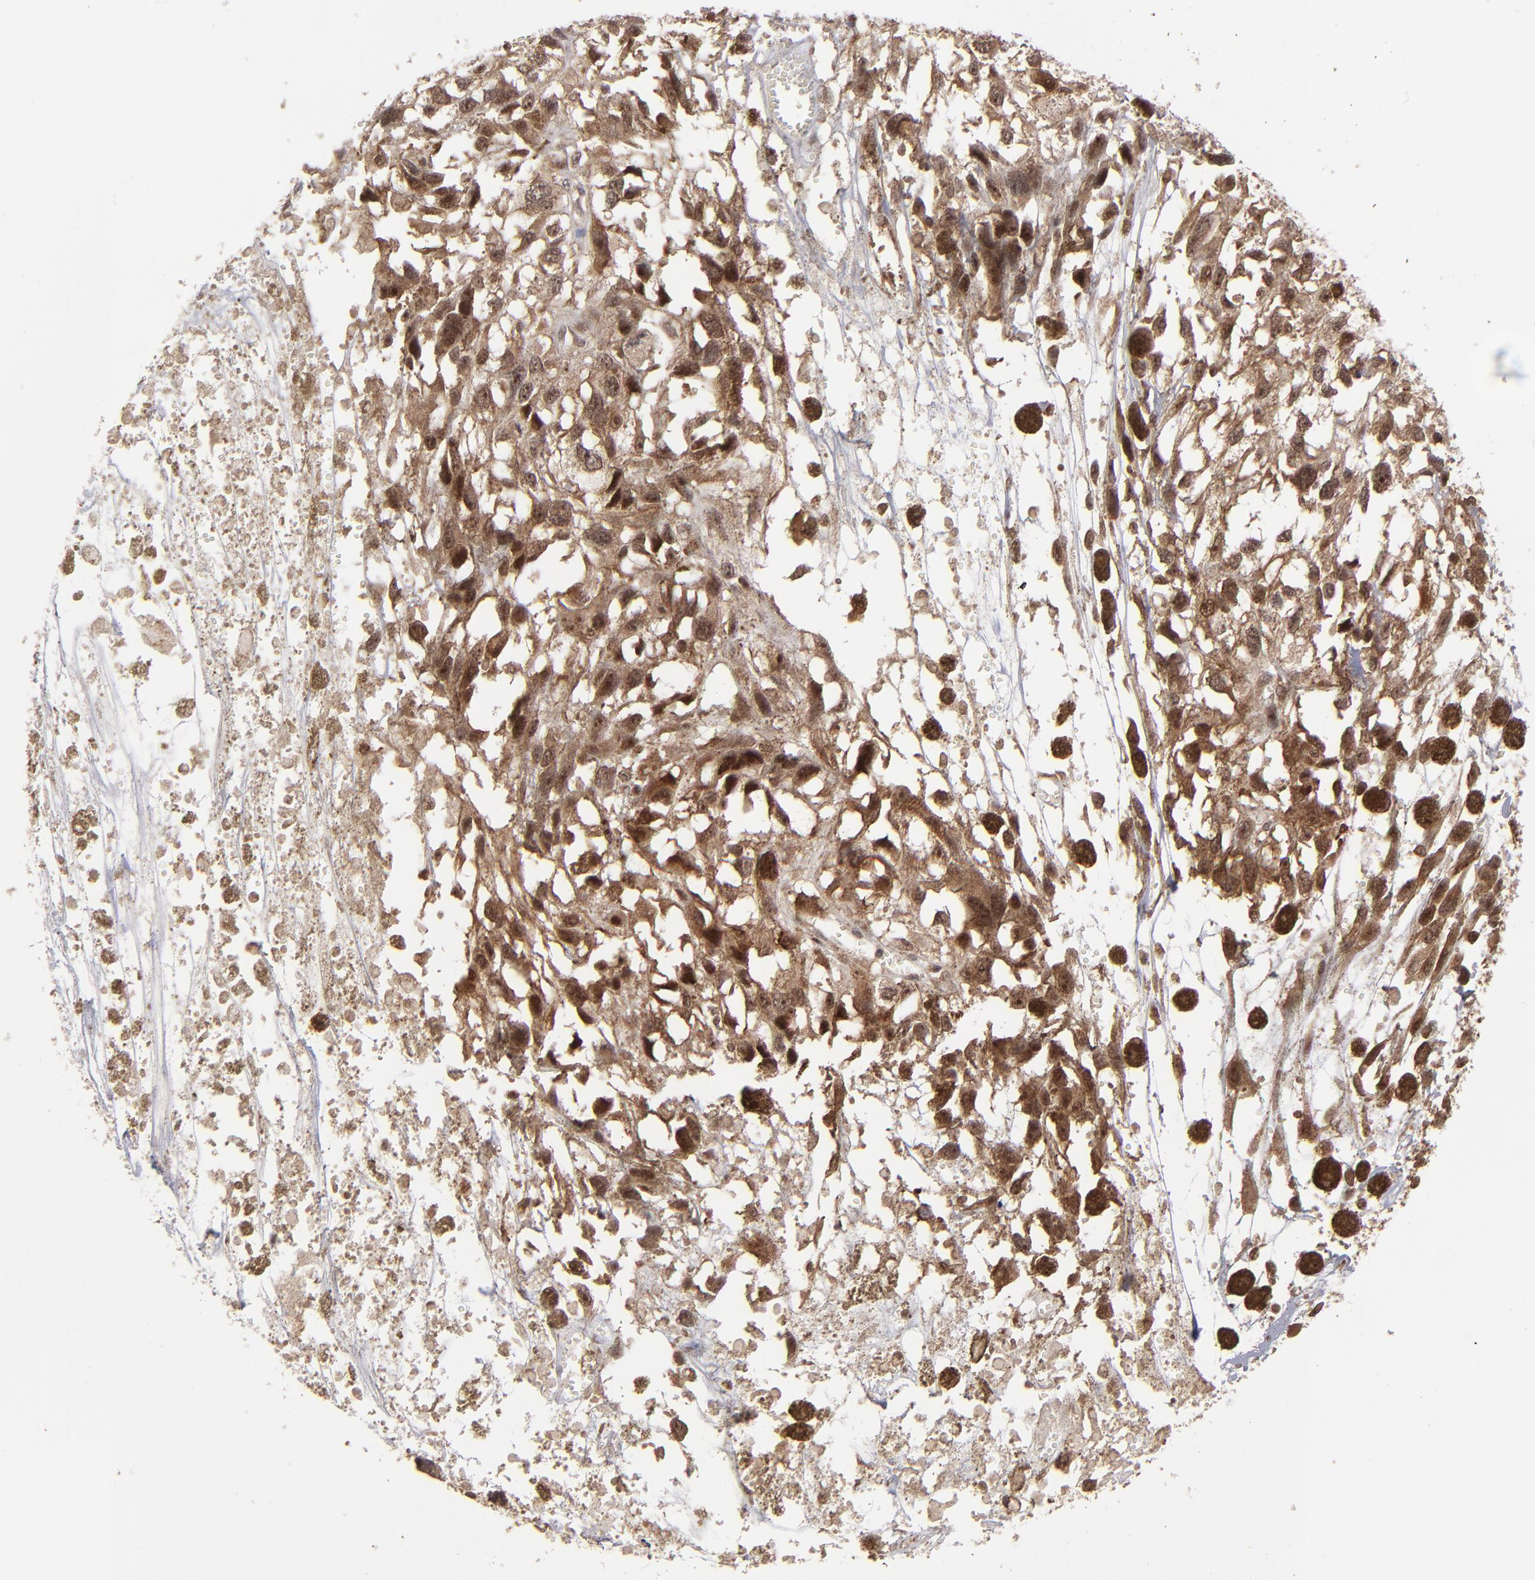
{"staining": {"intensity": "strong", "quantity": ">75%", "location": "cytoplasmic/membranous,nuclear"}, "tissue": "melanoma", "cell_type": "Tumor cells", "image_type": "cancer", "snomed": [{"axis": "morphology", "description": "Malignant melanoma, Metastatic site"}, {"axis": "topography", "description": "Lymph node"}], "caption": "Immunohistochemistry (IHC) image of malignant melanoma (metastatic site) stained for a protein (brown), which exhibits high levels of strong cytoplasmic/membranous and nuclear staining in approximately >75% of tumor cells.", "gene": "RGS6", "patient": {"sex": "male", "age": 59}}